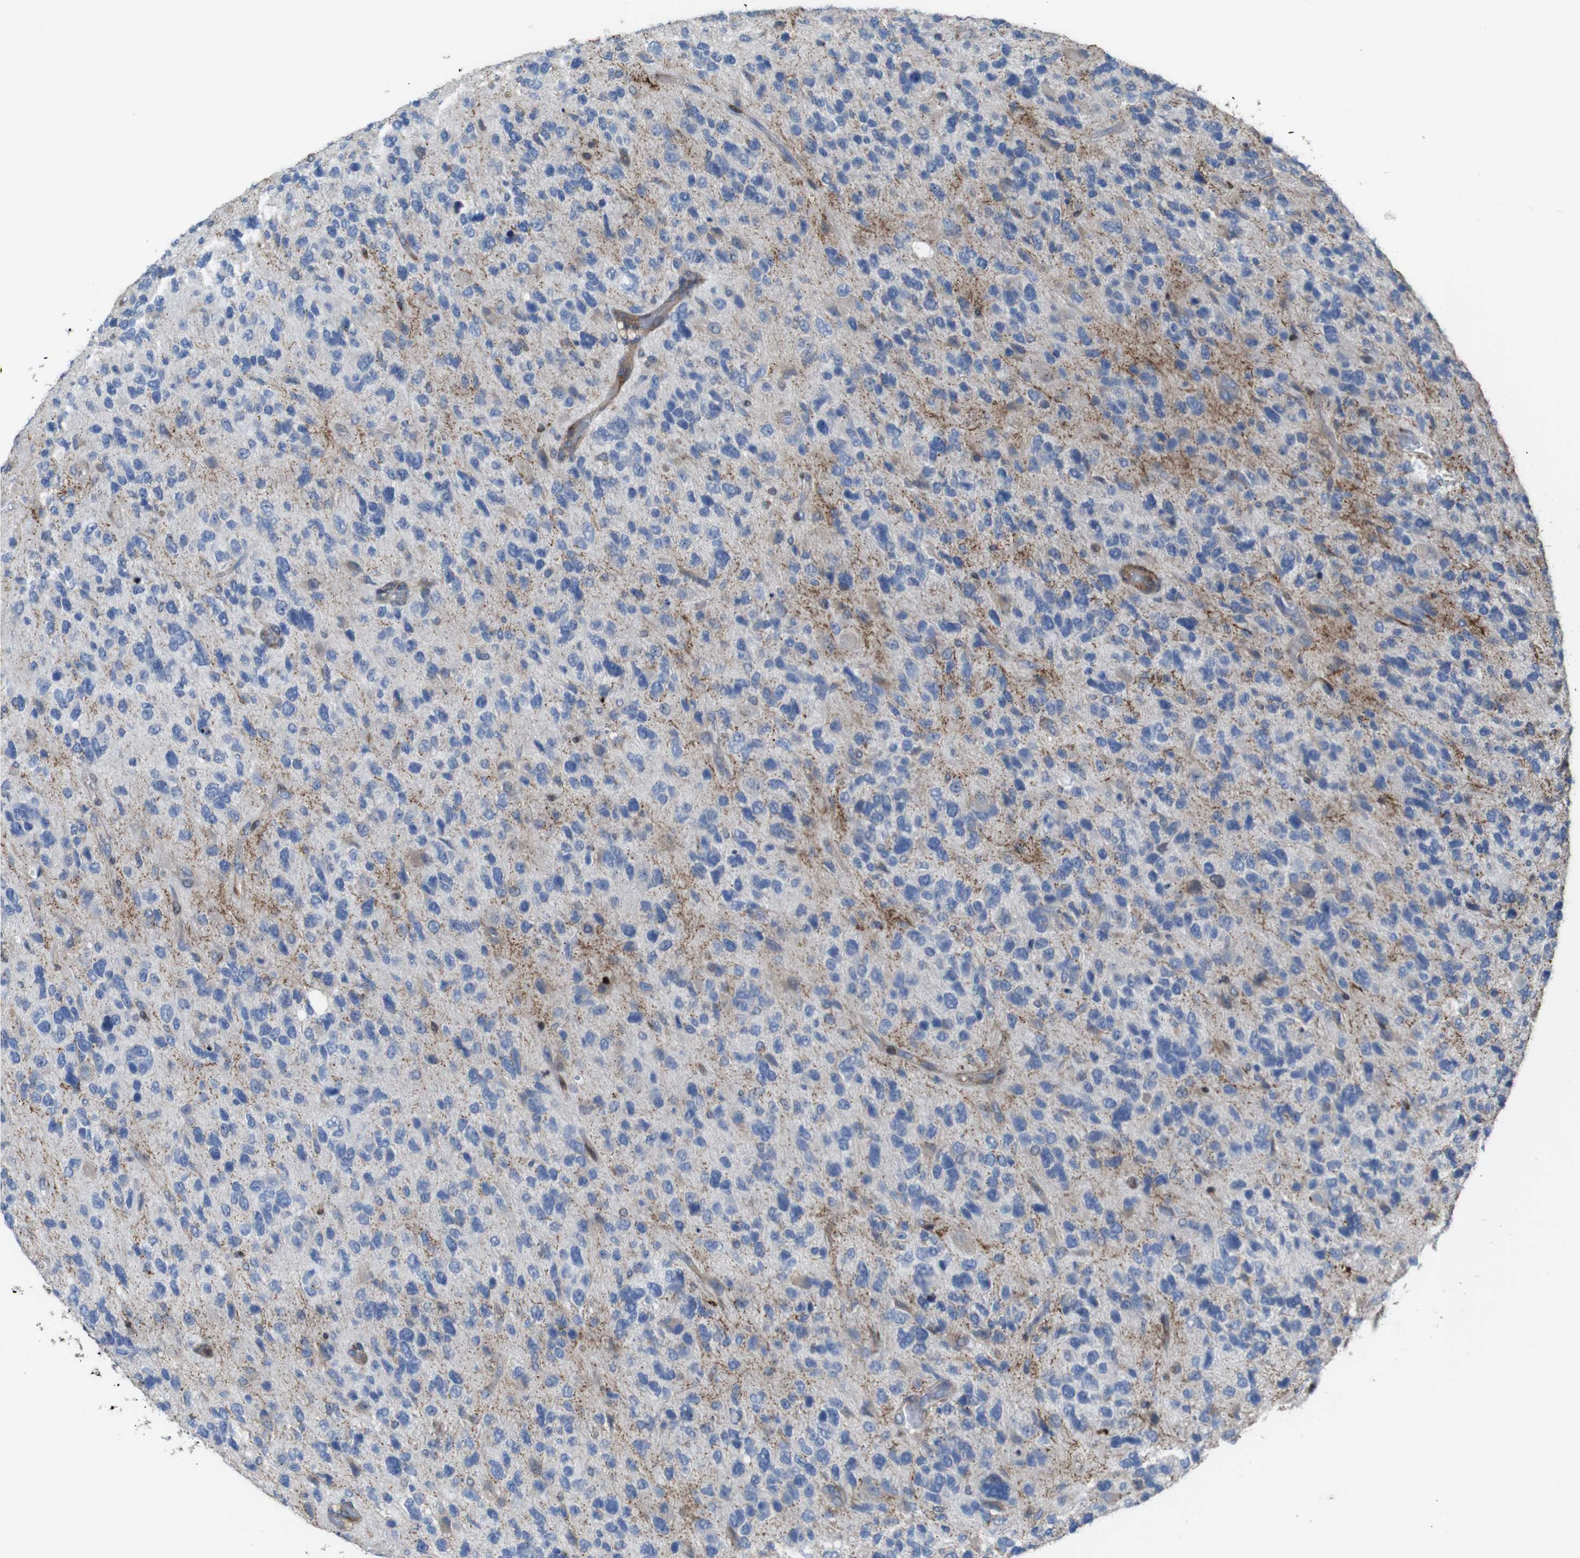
{"staining": {"intensity": "negative", "quantity": "none", "location": "none"}, "tissue": "glioma", "cell_type": "Tumor cells", "image_type": "cancer", "snomed": [{"axis": "morphology", "description": "Glioma, malignant, High grade"}, {"axis": "topography", "description": "Brain"}], "caption": "Immunohistochemistry of malignant high-grade glioma reveals no positivity in tumor cells.", "gene": "PCOLCE2", "patient": {"sex": "female", "age": 58}}